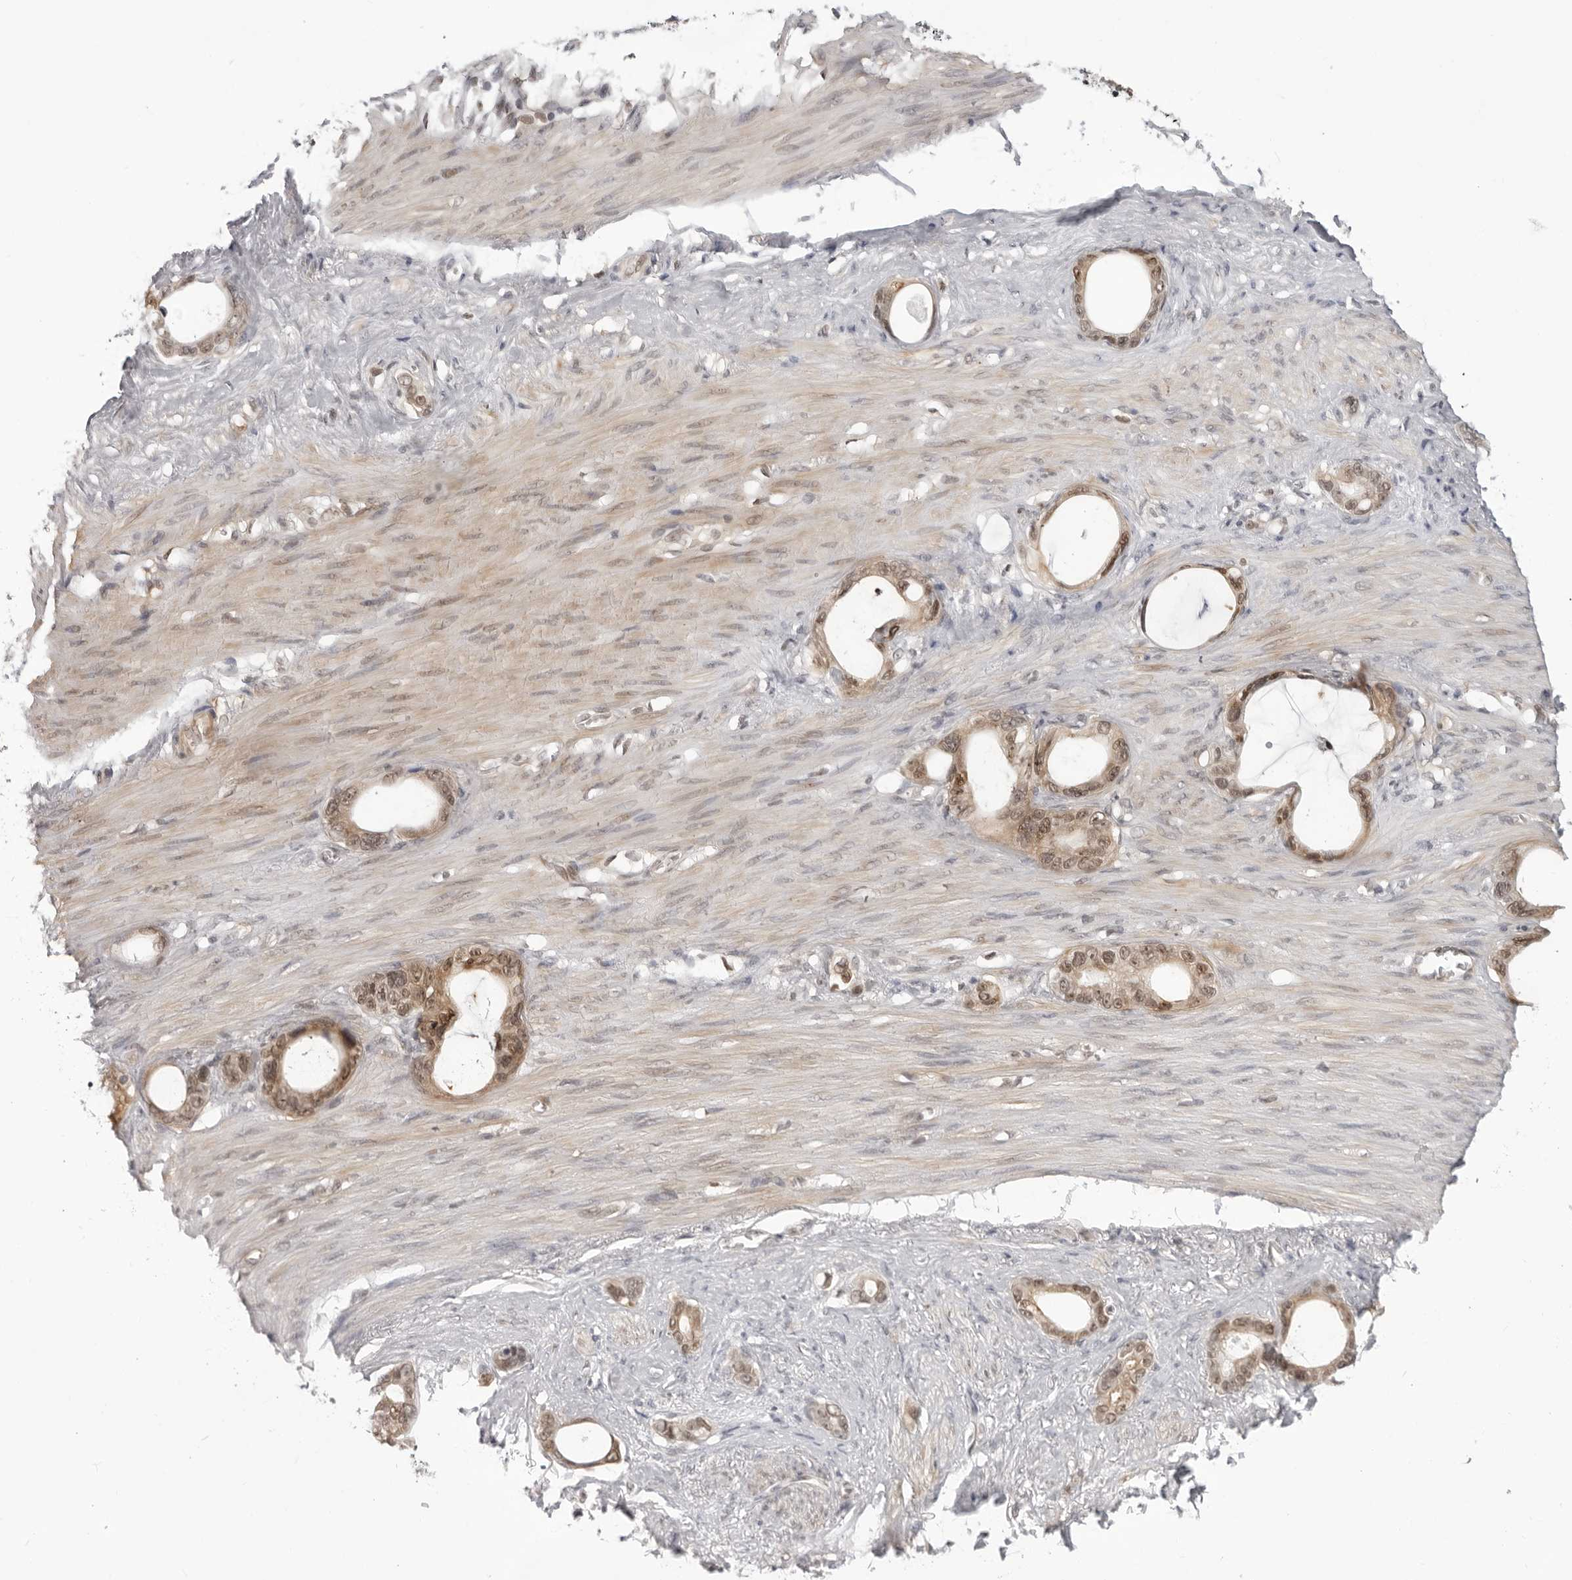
{"staining": {"intensity": "moderate", "quantity": ">75%", "location": "nuclear"}, "tissue": "stomach cancer", "cell_type": "Tumor cells", "image_type": "cancer", "snomed": [{"axis": "morphology", "description": "Adenocarcinoma, NOS"}, {"axis": "topography", "description": "Stomach"}], "caption": "Stomach cancer stained with a protein marker demonstrates moderate staining in tumor cells.", "gene": "SRGAP2", "patient": {"sex": "female", "age": 75}}